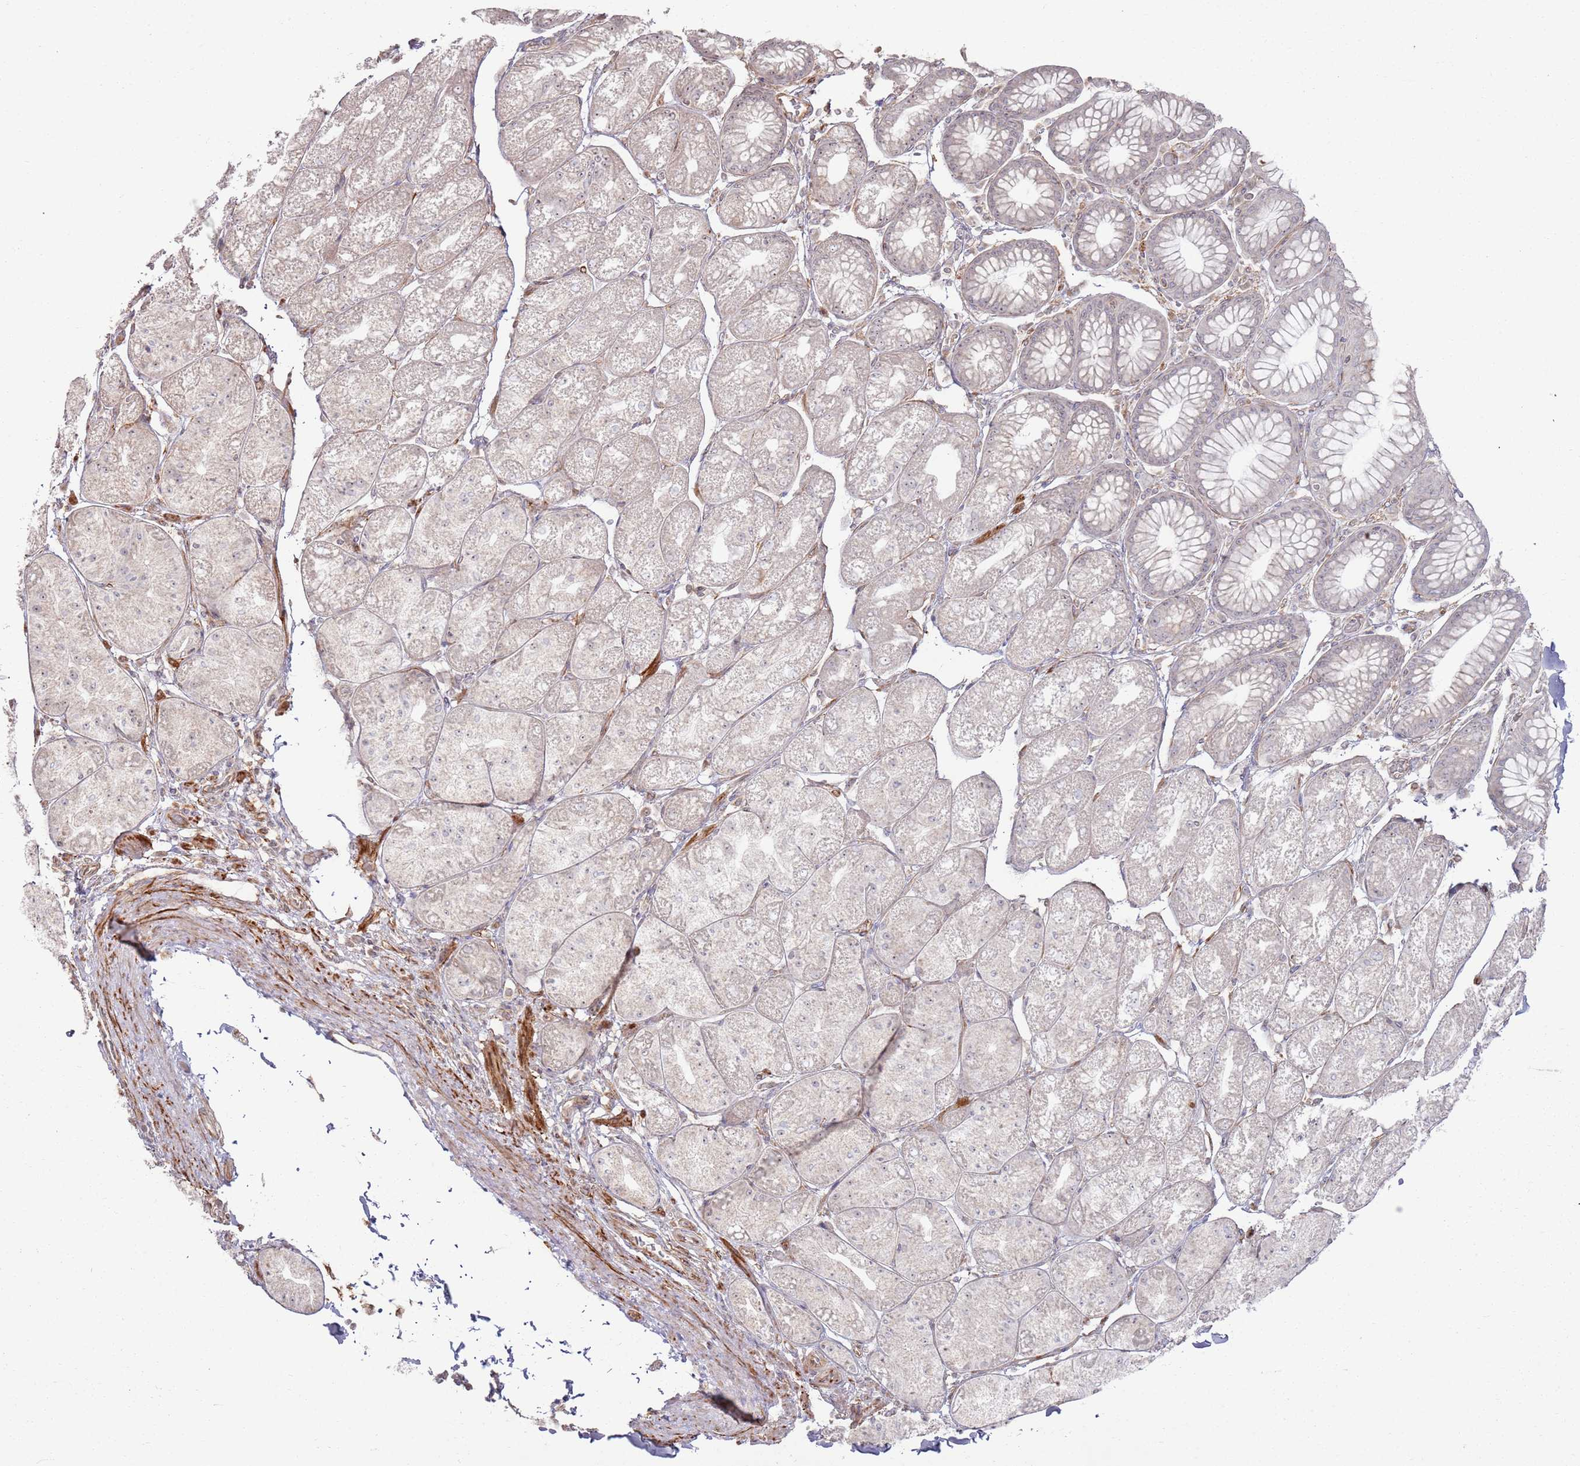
{"staining": {"intensity": "negative", "quantity": "none", "location": "none"}, "tissue": "stomach", "cell_type": "Glandular cells", "image_type": "normal", "snomed": [{"axis": "morphology", "description": "Normal tissue, NOS"}, {"axis": "topography", "description": "Stomach"}], "caption": "Photomicrograph shows no protein expression in glandular cells of unremarkable stomach.", "gene": "PHF21A", "patient": {"sex": "male", "age": 57}}